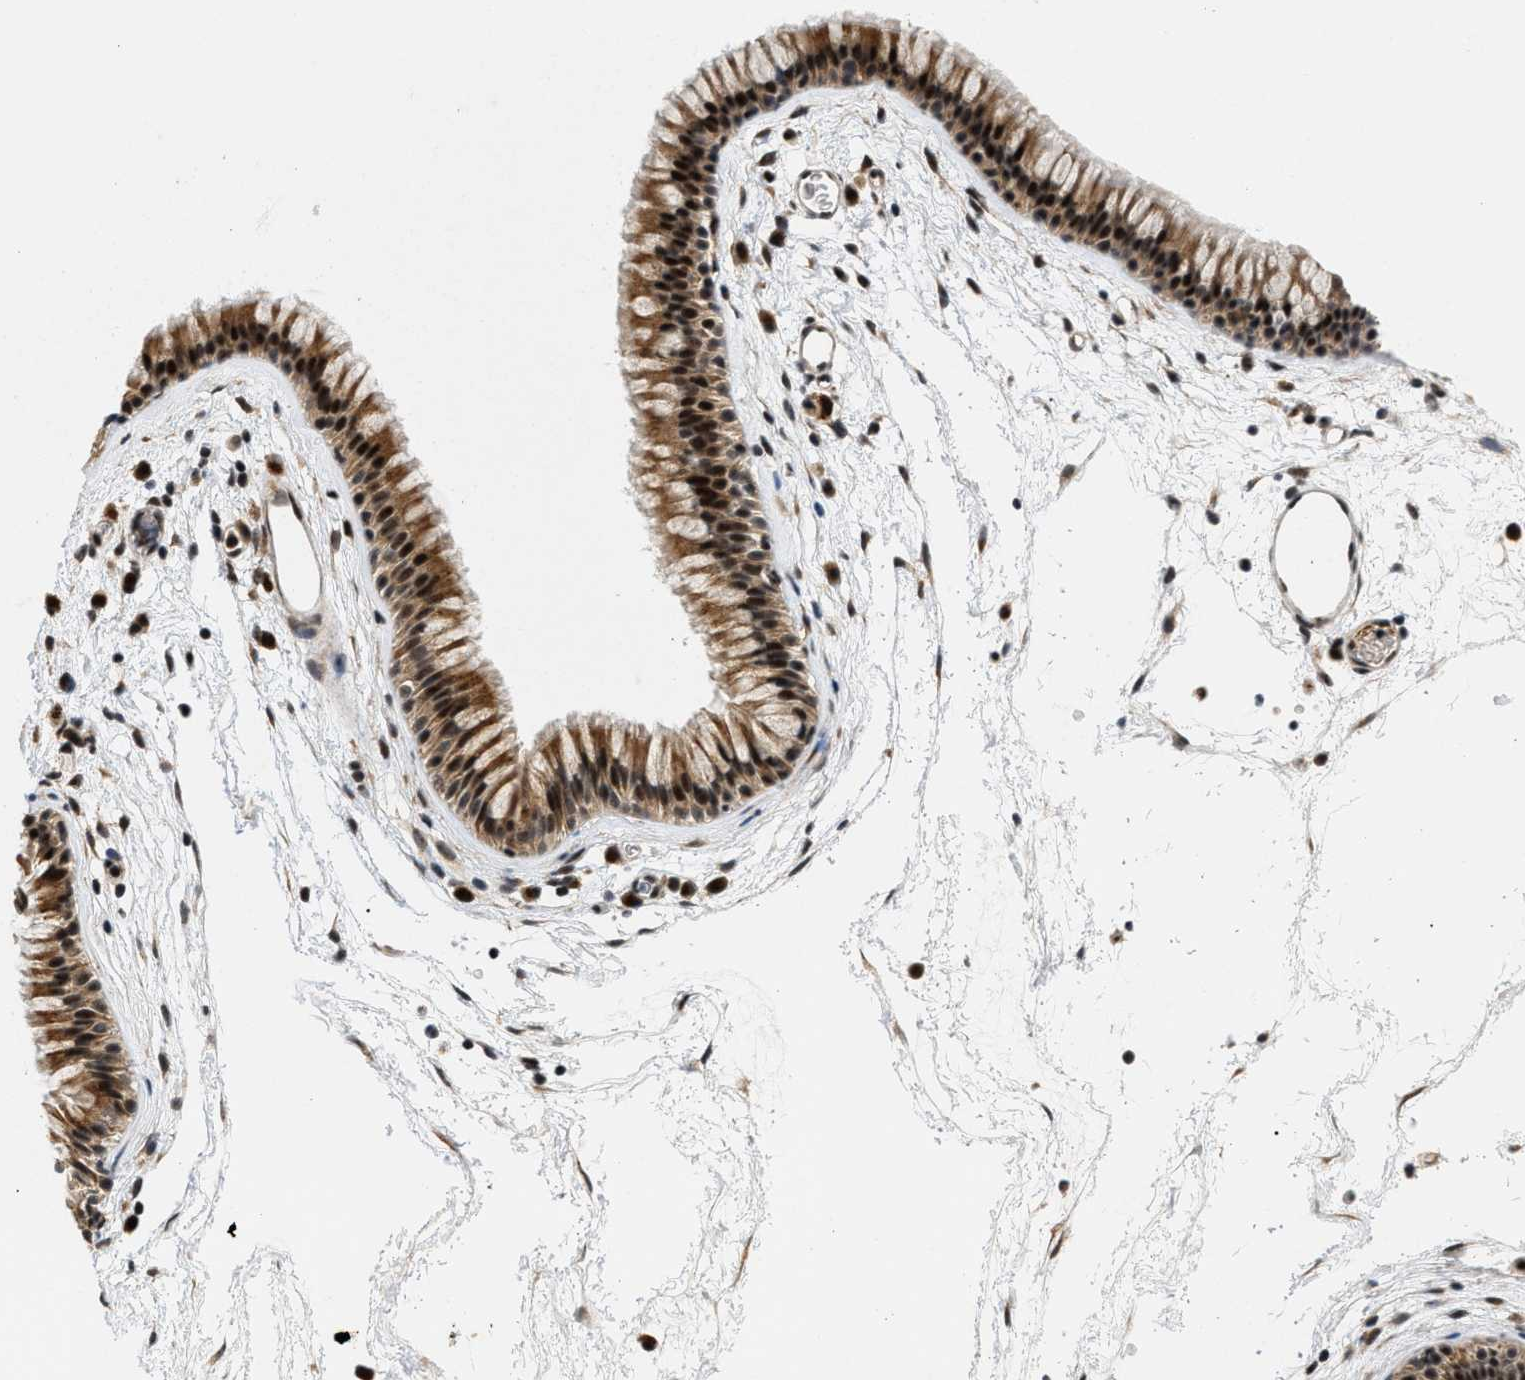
{"staining": {"intensity": "moderate", "quantity": ">75%", "location": "cytoplasmic/membranous,nuclear"}, "tissue": "nasopharynx", "cell_type": "Respiratory epithelial cells", "image_type": "normal", "snomed": [{"axis": "morphology", "description": "Normal tissue, NOS"}, {"axis": "morphology", "description": "Inflammation, NOS"}, {"axis": "topography", "description": "Nasopharynx"}], "caption": "Protein staining reveals moderate cytoplasmic/membranous,nuclear staining in about >75% of respiratory epithelial cells in benign nasopharynx. Using DAB (3,3'-diaminobenzidine) (brown) and hematoxylin (blue) stains, captured at high magnification using brightfield microscopy.", "gene": "ZBTB11", "patient": {"sex": "male", "age": 48}}